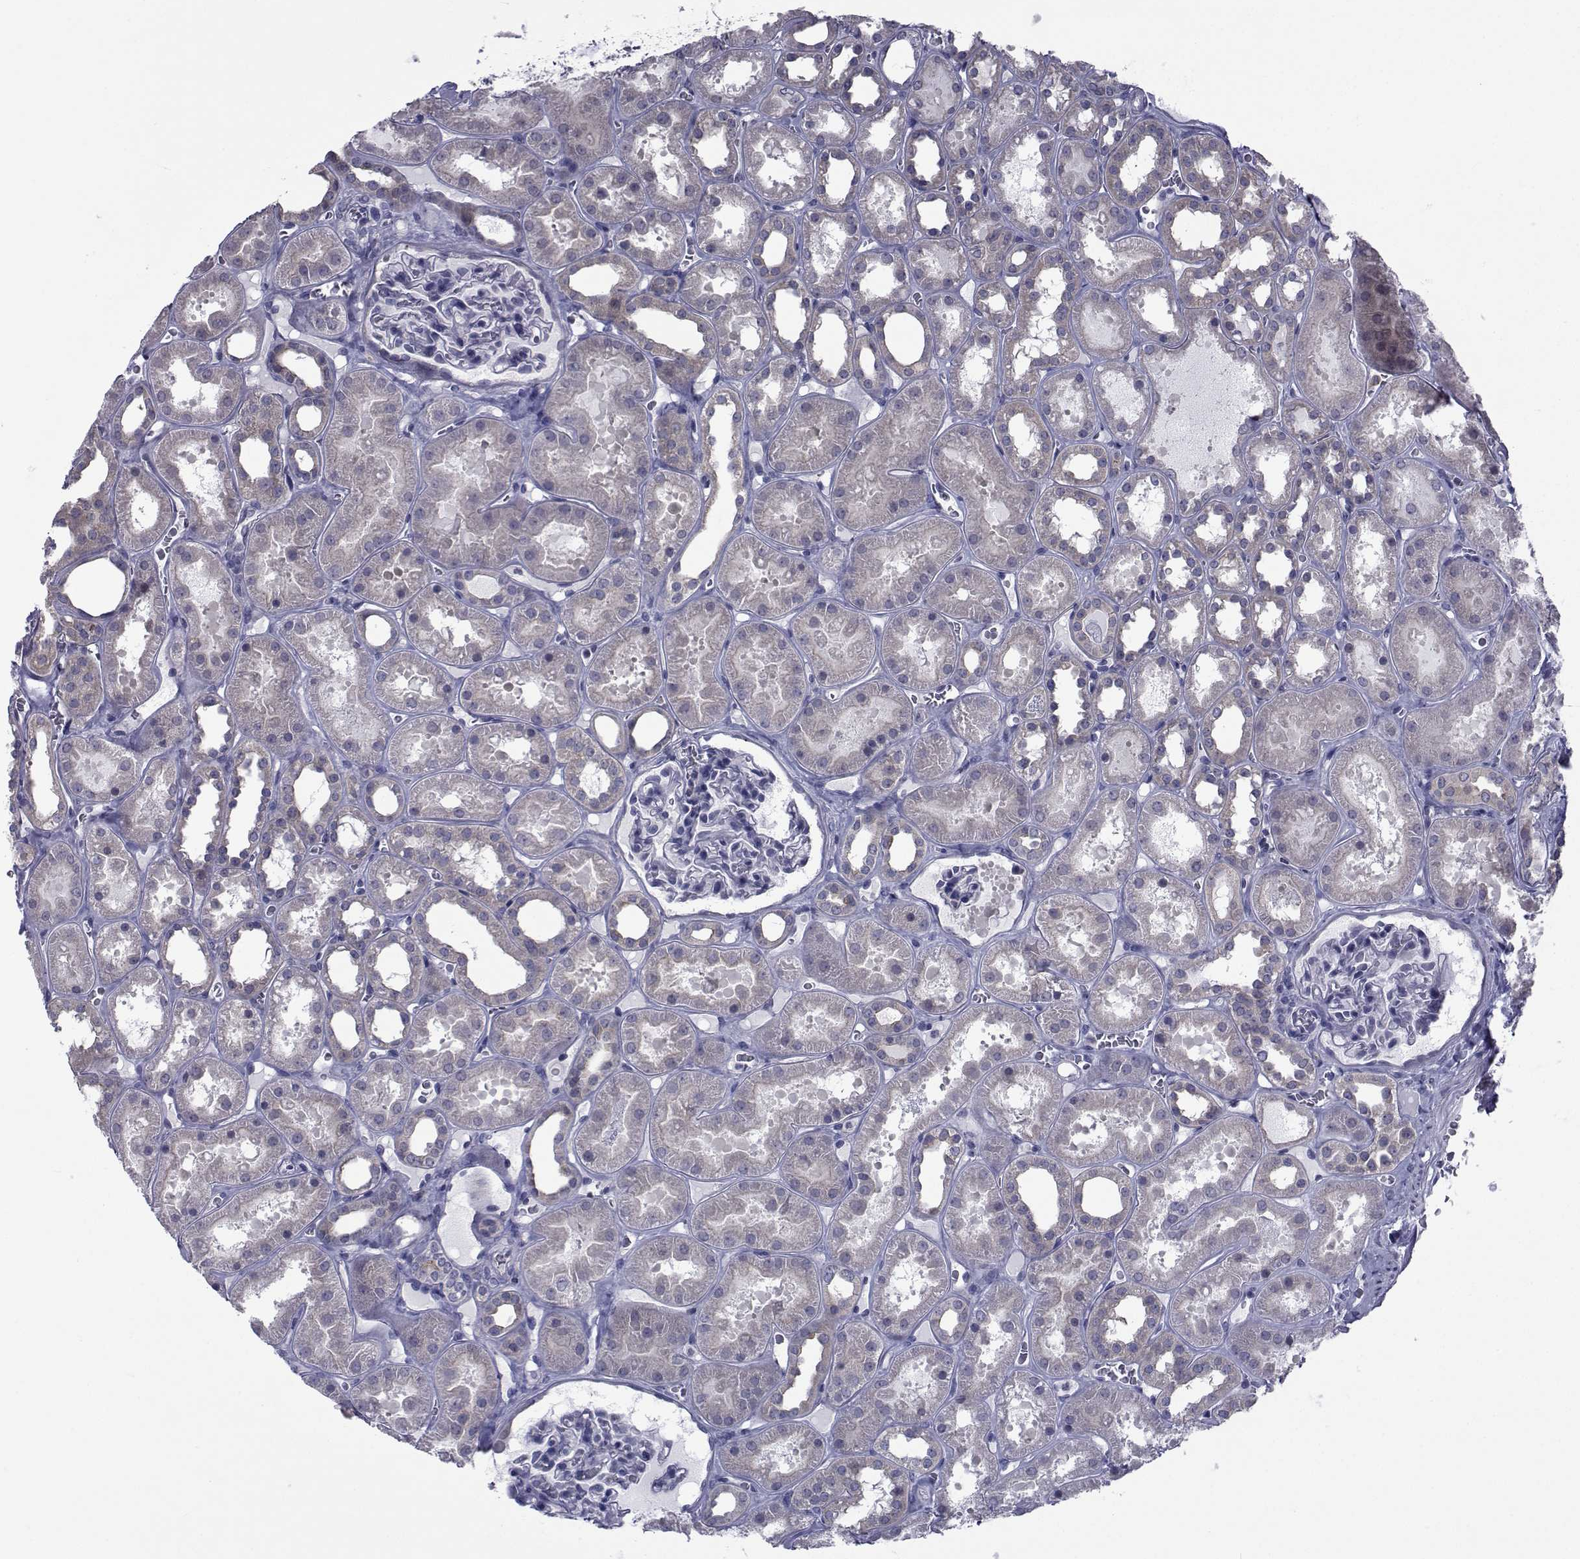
{"staining": {"intensity": "negative", "quantity": "none", "location": "none"}, "tissue": "kidney", "cell_type": "Cells in glomeruli", "image_type": "normal", "snomed": [{"axis": "morphology", "description": "Normal tissue, NOS"}, {"axis": "topography", "description": "Kidney"}], "caption": "Normal kidney was stained to show a protein in brown. There is no significant staining in cells in glomeruli. The staining was performed using DAB (3,3'-diaminobenzidine) to visualize the protein expression in brown, while the nuclei were stained in blue with hematoxylin (Magnification: 20x).", "gene": "SLC30A10", "patient": {"sex": "female", "age": 41}}